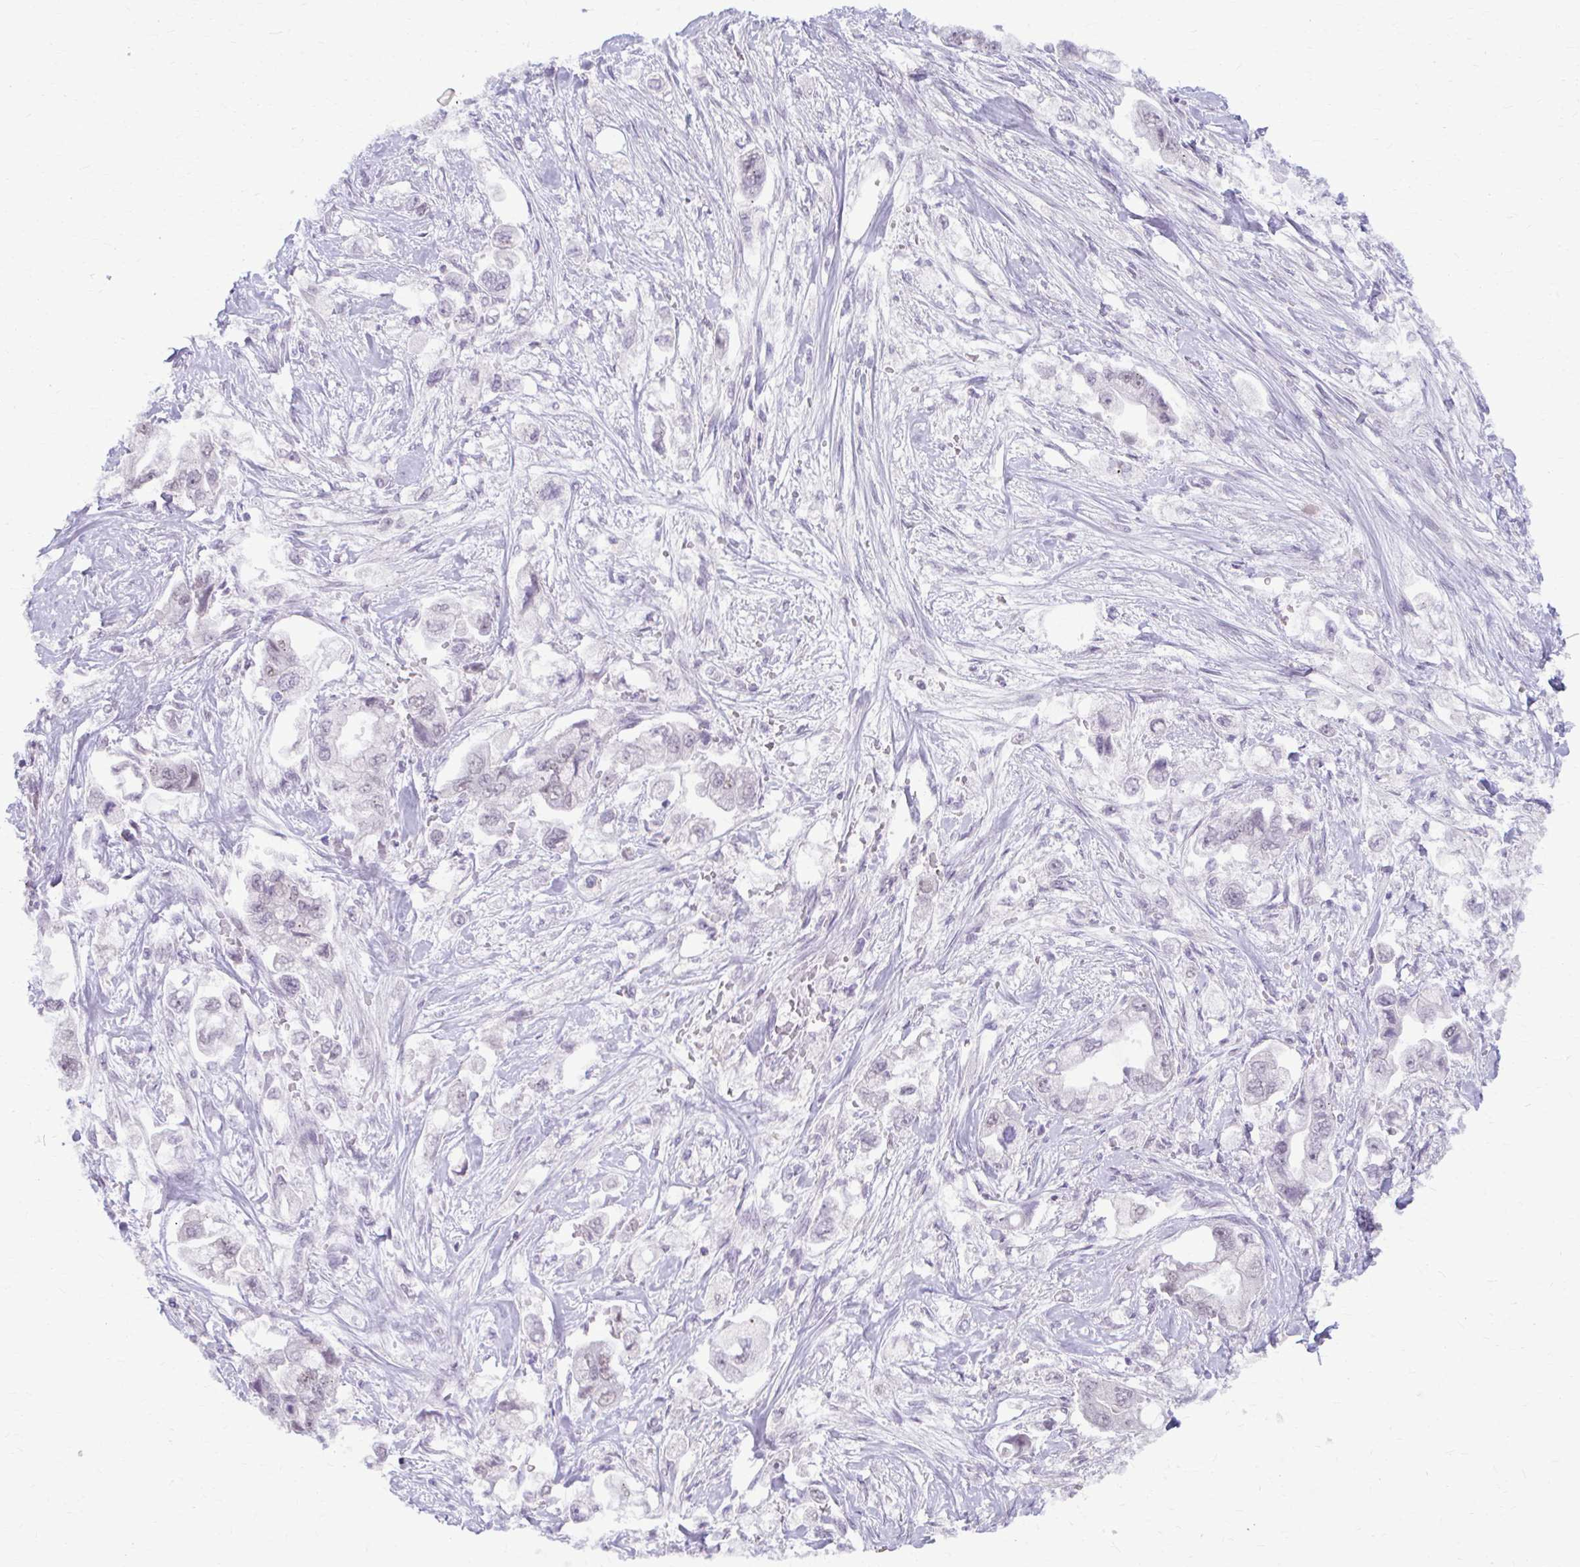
{"staining": {"intensity": "negative", "quantity": "none", "location": "none"}, "tissue": "stomach cancer", "cell_type": "Tumor cells", "image_type": "cancer", "snomed": [{"axis": "morphology", "description": "Adenocarcinoma, NOS"}, {"axis": "topography", "description": "Stomach"}], "caption": "Stomach cancer (adenocarcinoma) was stained to show a protein in brown. There is no significant expression in tumor cells. (DAB immunohistochemistry (IHC) with hematoxylin counter stain).", "gene": "MAF1", "patient": {"sex": "male", "age": 62}}